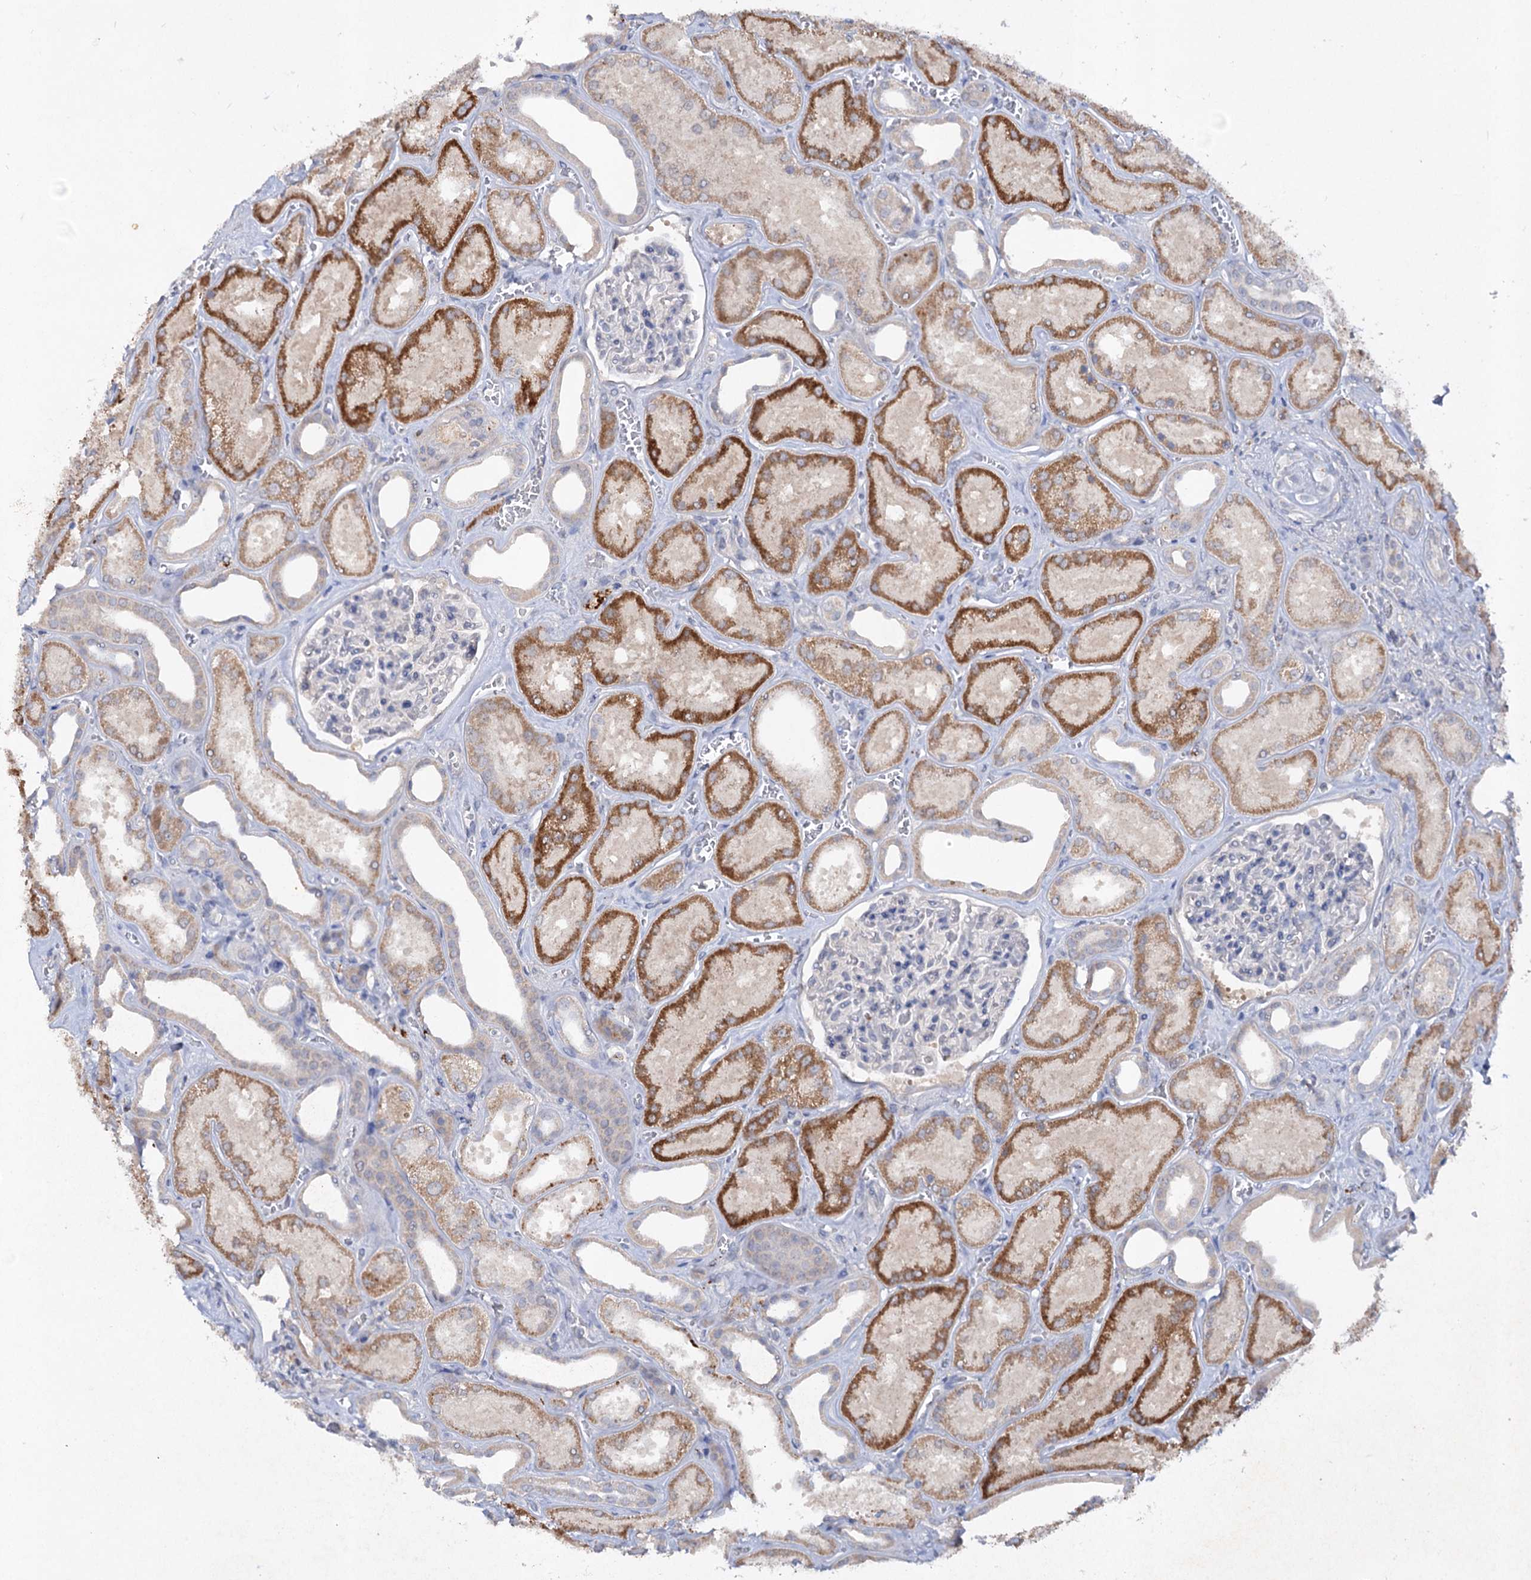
{"staining": {"intensity": "negative", "quantity": "none", "location": "none"}, "tissue": "kidney", "cell_type": "Cells in glomeruli", "image_type": "normal", "snomed": [{"axis": "morphology", "description": "Normal tissue, NOS"}, {"axis": "morphology", "description": "Adenocarcinoma, NOS"}, {"axis": "topography", "description": "Kidney"}], "caption": "DAB immunohistochemical staining of unremarkable human kidney reveals no significant positivity in cells in glomeruli.", "gene": "ATP4A", "patient": {"sex": "female", "age": 68}}